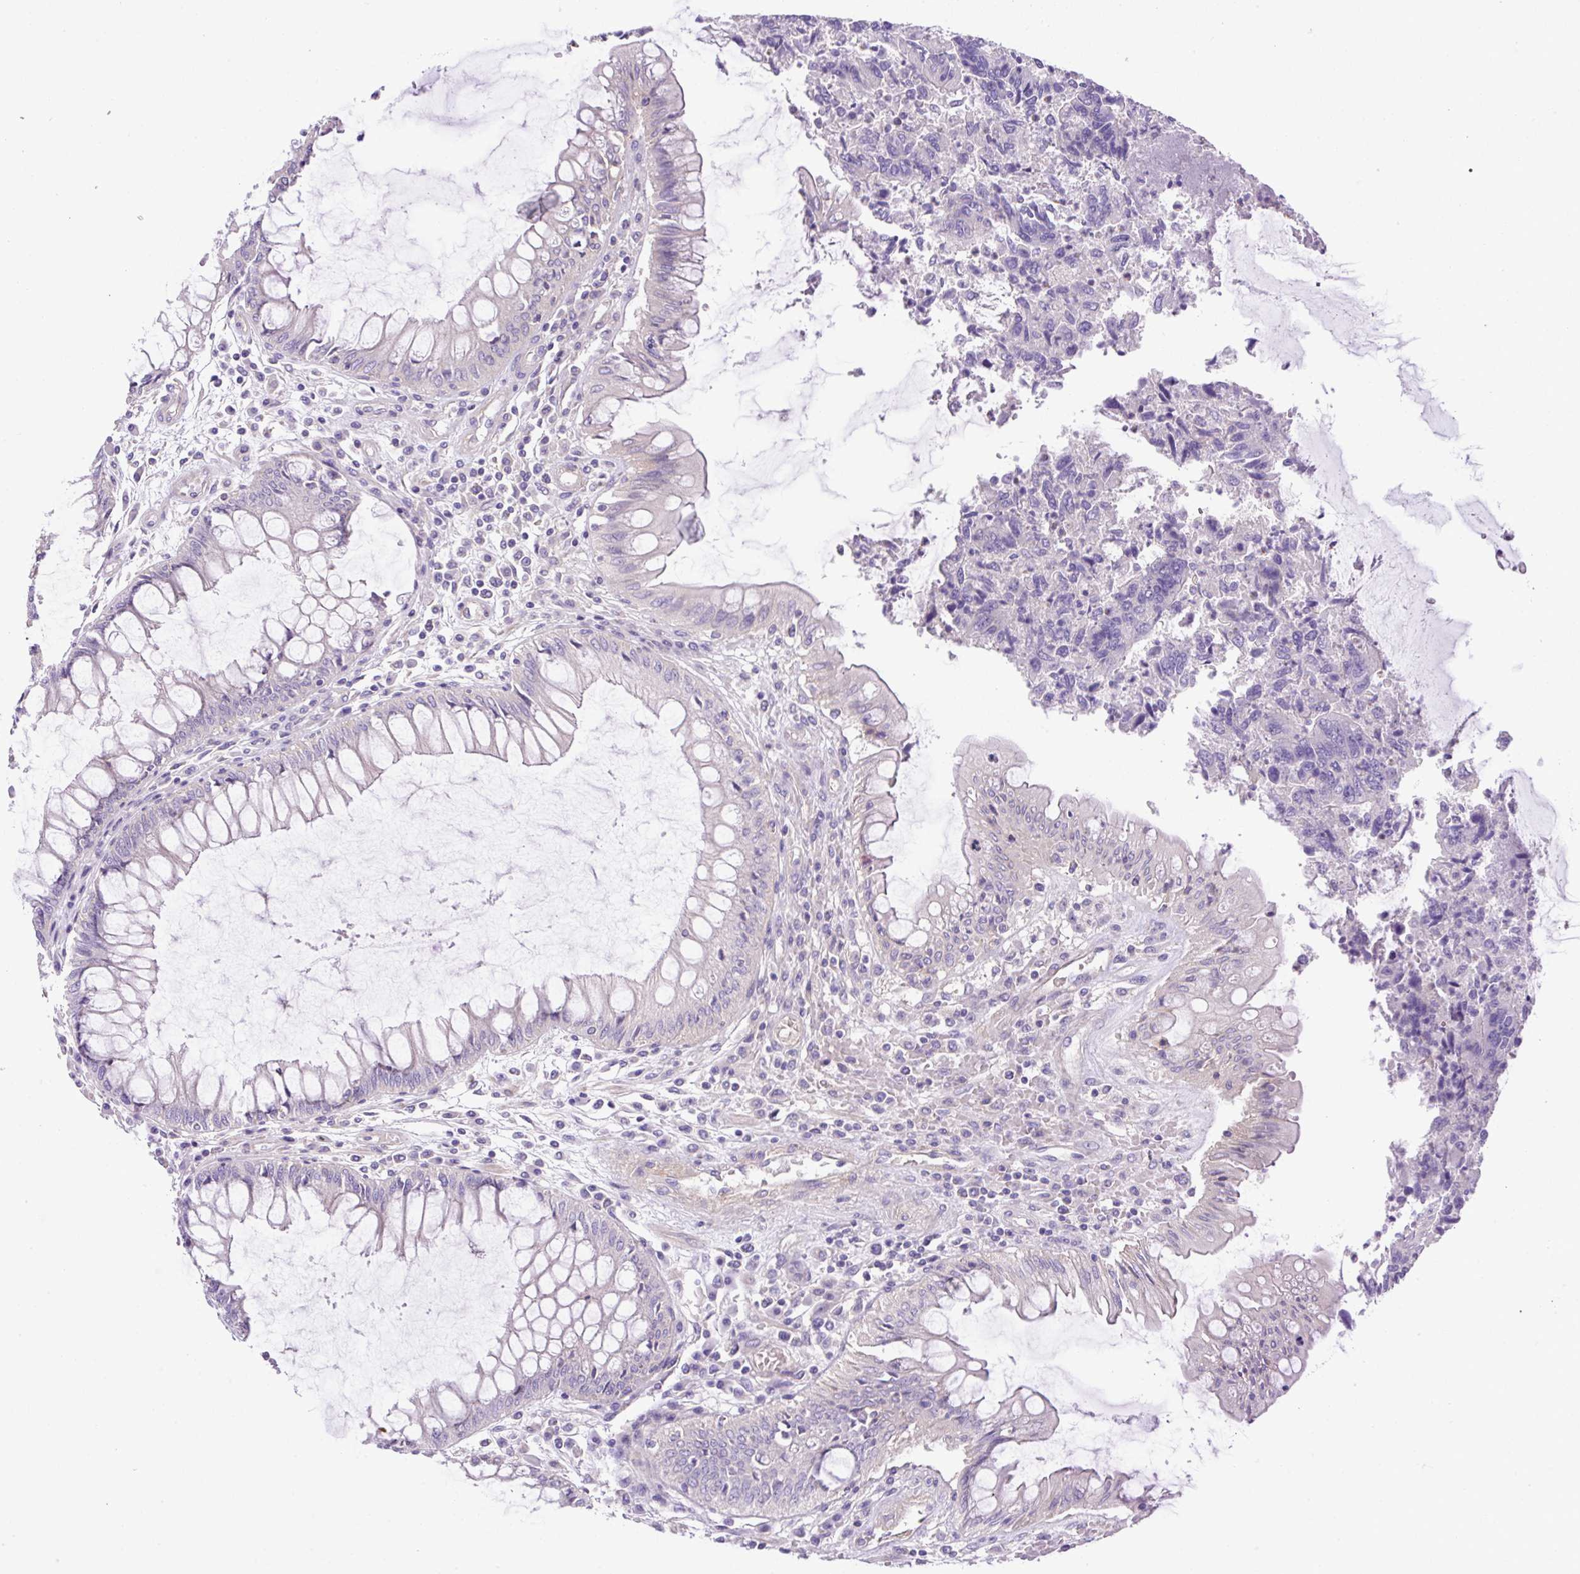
{"staining": {"intensity": "negative", "quantity": "none", "location": "none"}, "tissue": "colorectal cancer", "cell_type": "Tumor cells", "image_type": "cancer", "snomed": [{"axis": "morphology", "description": "Adenocarcinoma, NOS"}, {"axis": "topography", "description": "Colon"}], "caption": "IHC of human colorectal cancer (adenocarcinoma) shows no positivity in tumor cells.", "gene": "NPTN", "patient": {"sex": "female", "age": 67}}